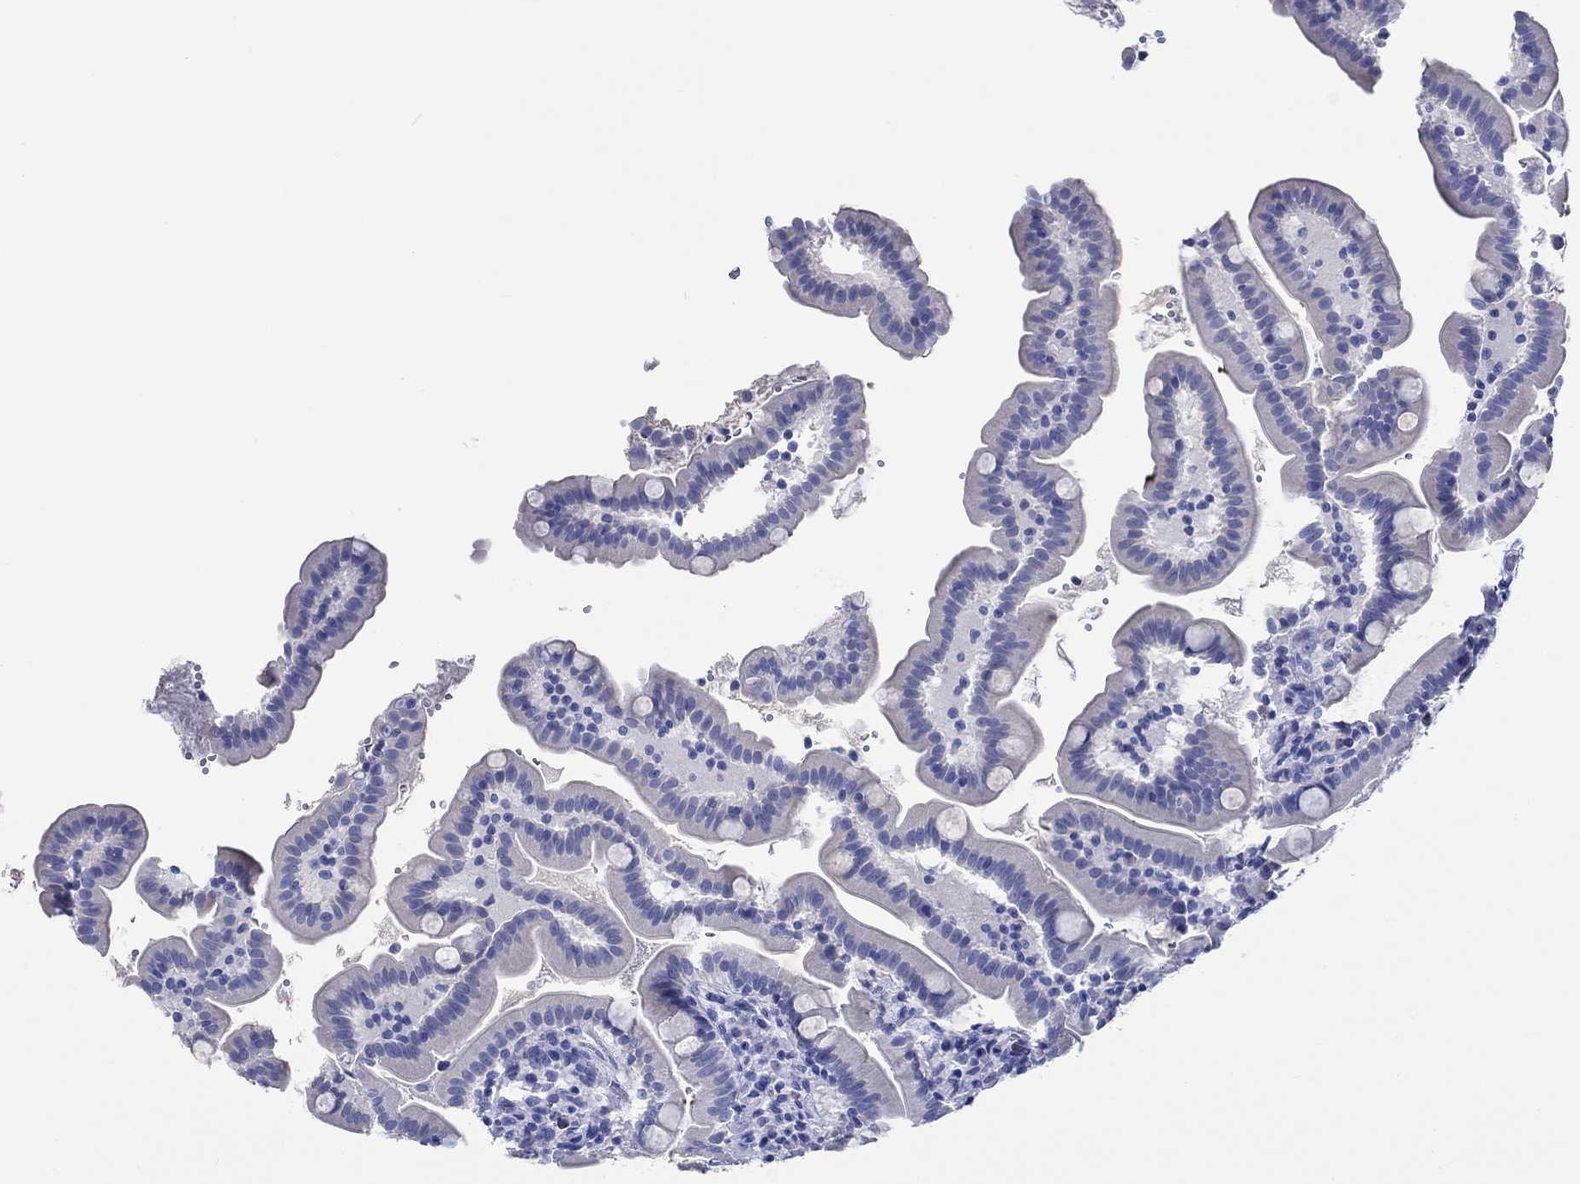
{"staining": {"intensity": "negative", "quantity": "none", "location": "none"}, "tissue": "small intestine", "cell_type": "Glandular cells", "image_type": "normal", "snomed": [{"axis": "morphology", "description": "Normal tissue, NOS"}, {"axis": "topography", "description": "Small intestine"}], "caption": "Immunohistochemical staining of normal small intestine exhibits no significant expression in glandular cells. The staining is performed using DAB (3,3'-diaminobenzidine) brown chromogen with nuclei counter-stained in using hematoxylin.", "gene": "KLHL35", "patient": {"sex": "female", "age": 44}}